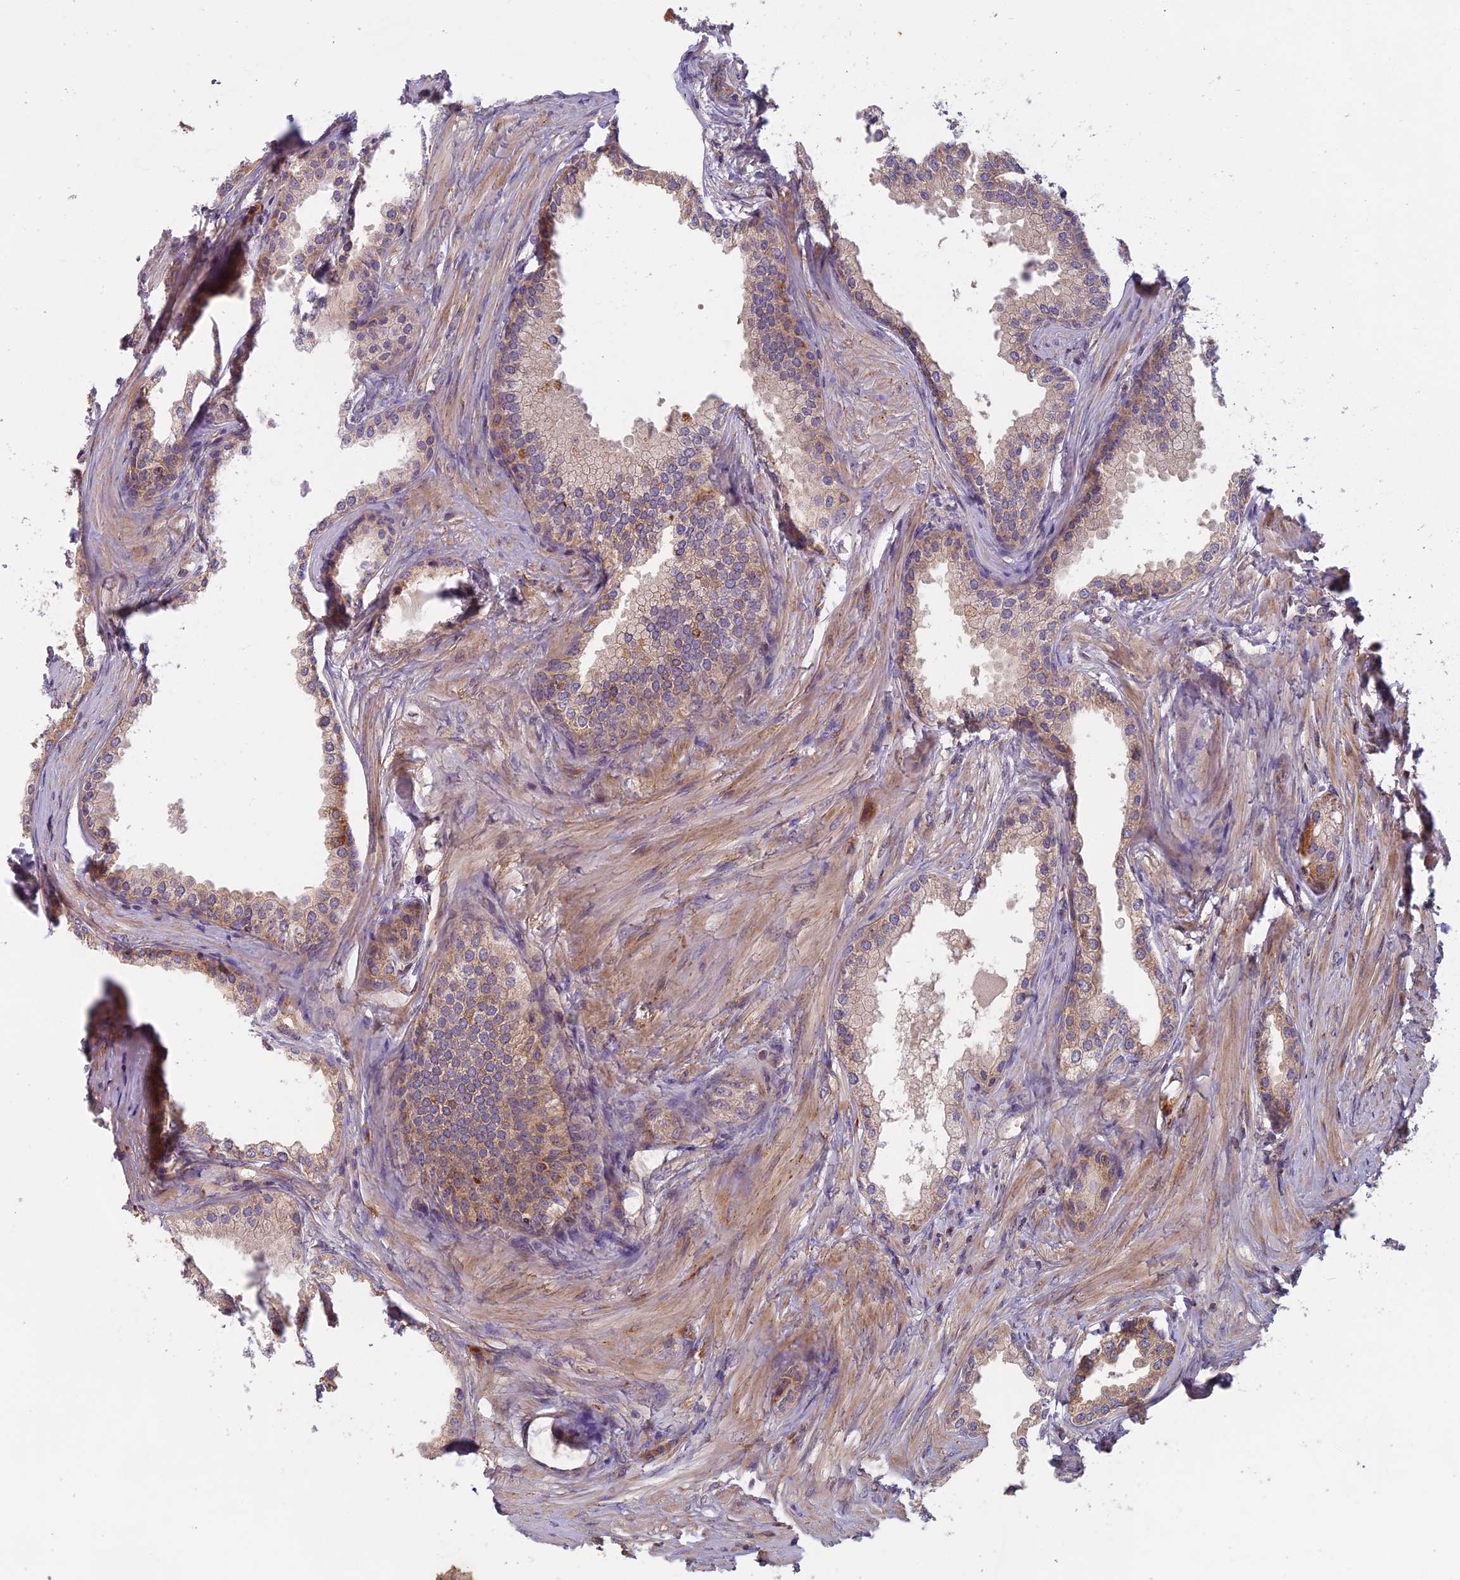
{"staining": {"intensity": "moderate", "quantity": ">75%", "location": "cytoplasmic/membranous"}, "tissue": "prostate cancer", "cell_type": "Tumor cells", "image_type": "cancer", "snomed": [{"axis": "morphology", "description": "Adenocarcinoma, High grade"}, {"axis": "topography", "description": "Prostate"}], "caption": "This is an image of IHC staining of prostate cancer (high-grade adenocarcinoma), which shows moderate staining in the cytoplasmic/membranous of tumor cells.", "gene": "EDAR", "patient": {"sex": "male", "age": 59}}